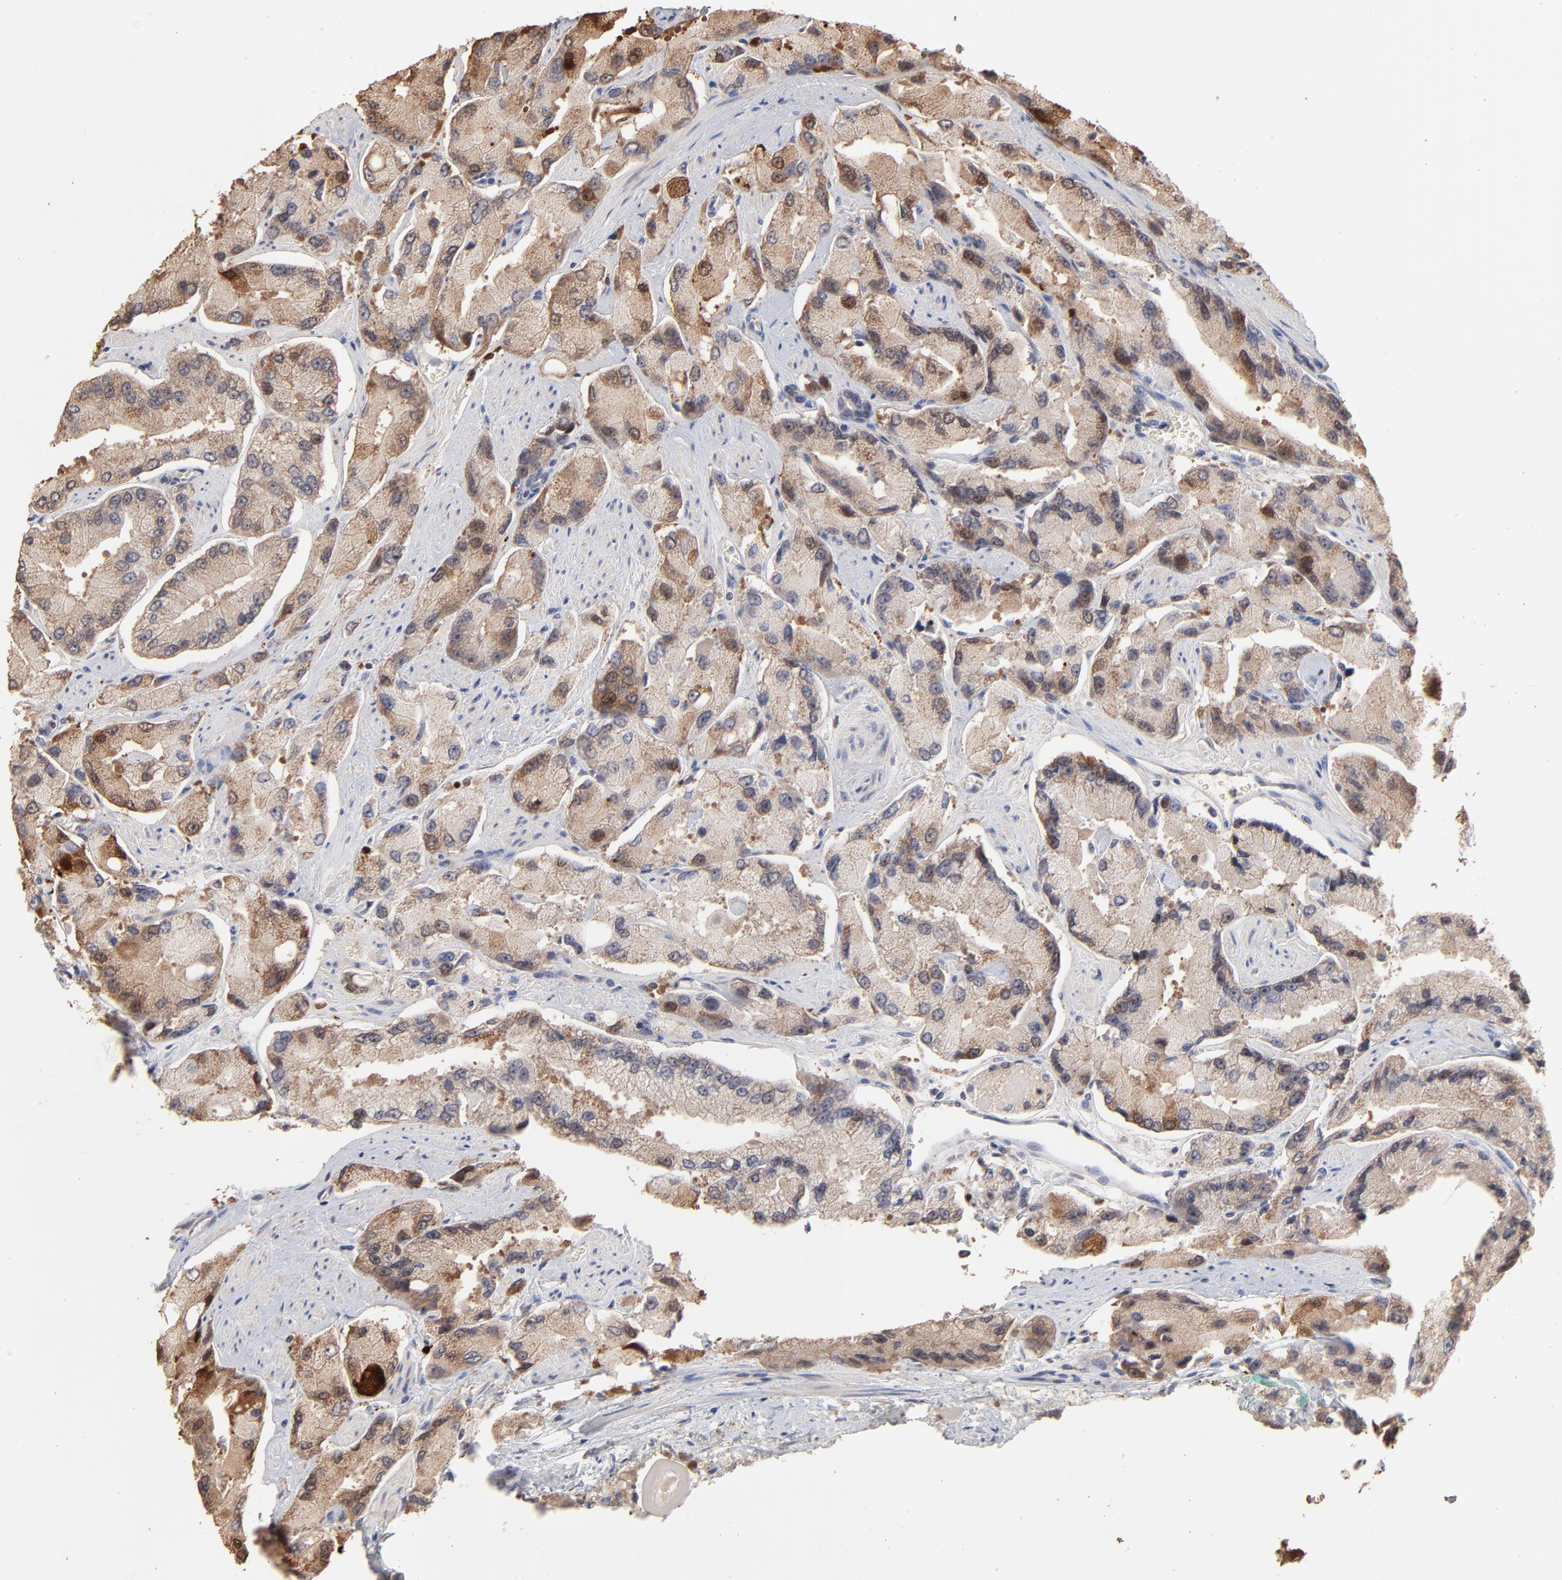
{"staining": {"intensity": "moderate", "quantity": "25%-75%", "location": "cytoplasmic/membranous"}, "tissue": "prostate cancer", "cell_type": "Tumor cells", "image_type": "cancer", "snomed": [{"axis": "morphology", "description": "Adenocarcinoma, High grade"}, {"axis": "topography", "description": "Prostate"}], "caption": "Prostate cancer (high-grade adenocarcinoma) stained with immunohistochemistry (IHC) demonstrates moderate cytoplasmic/membranous staining in about 25%-75% of tumor cells.", "gene": "MSL2", "patient": {"sex": "male", "age": 58}}